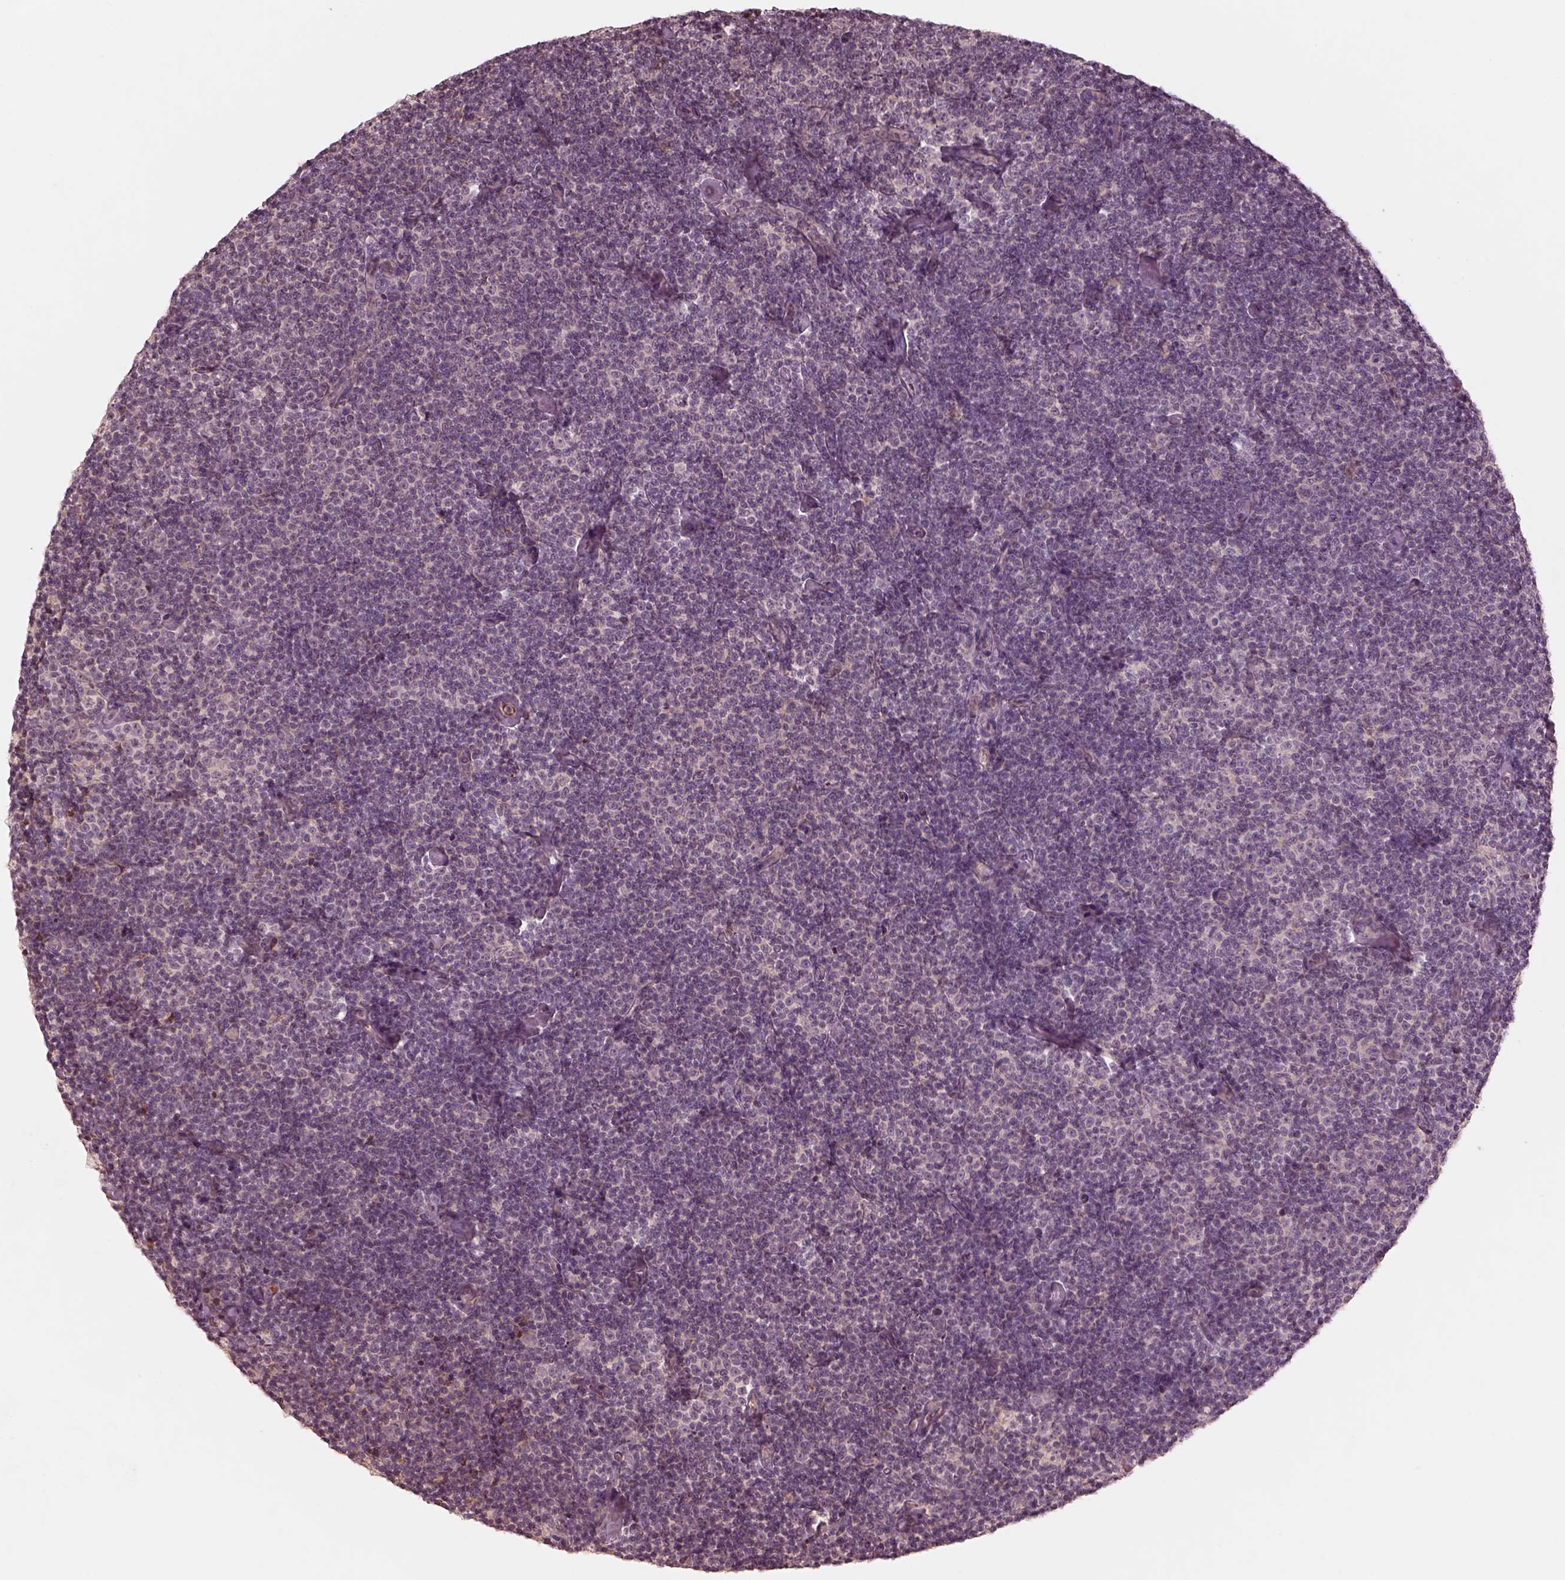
{"staining": {"intensity": "negative", "quantity": "none", "location": "none"}, "tissue": "lymphoma", "cell_type": "Tumor cells", "image_type": "cancer", "snomed": [{"axis": "morphology", "description": "Malignant lymphoma, non-Hodgkin's type, Low grade"}, {"axis": "topography", "description": "Lymph node"}], "caption": "A photomicrograph of human low-grade malignant lymphoma, non-Hodgkin's type is negative for staining in tumor cells. (DAB (3,3'-diaminobenzidine) immunohistochemistry (IHC) visualized using brightfield microscopy, high magnification).", "gene": "TF", "patient": {"sex": "male", "age": 81}}